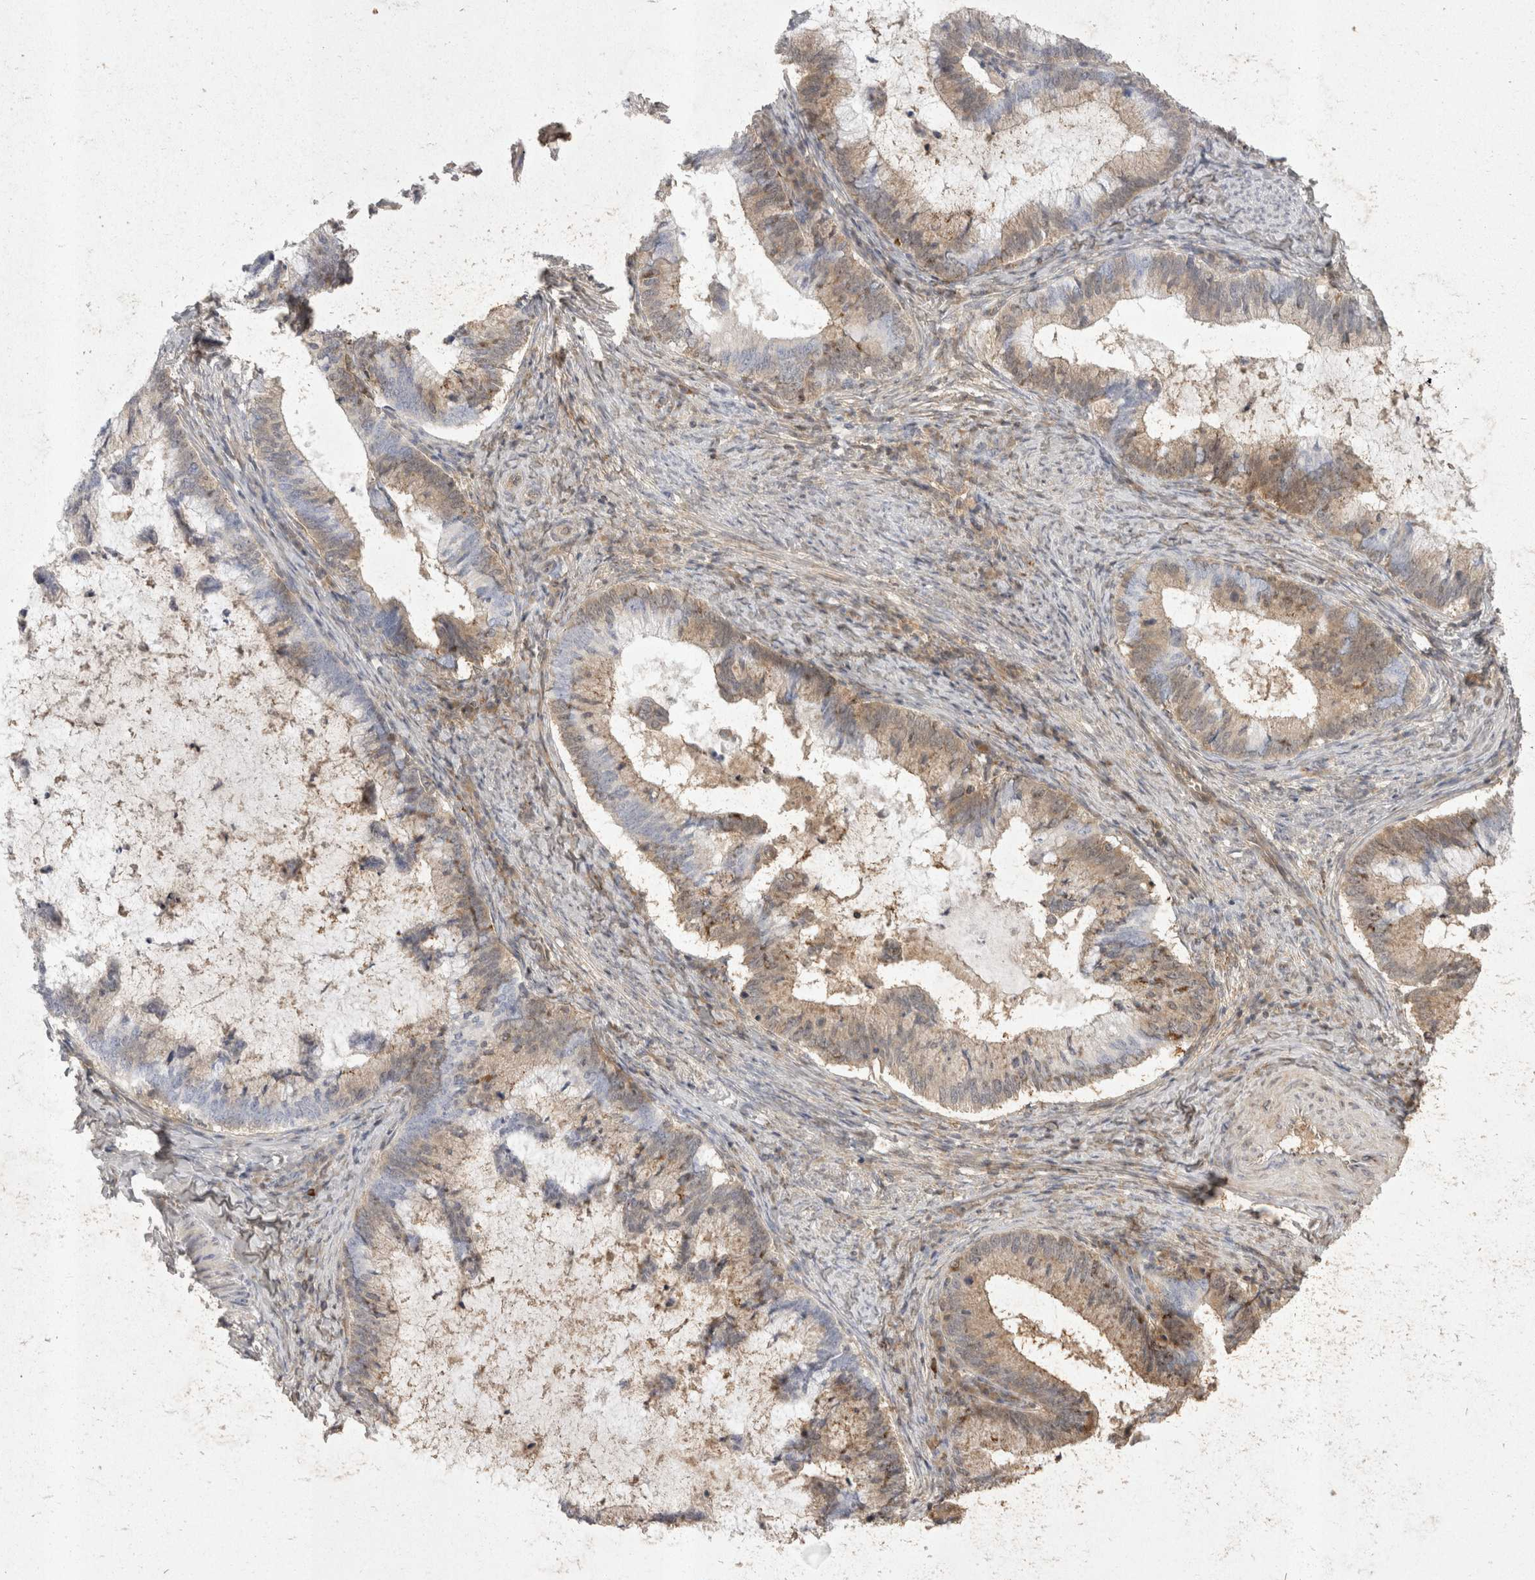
{"staining": {"intensity": "weak", "quantity": ">75%", "location": "cytoplasmic/membranous"}, "tissue": "cervical cancer", "cell_type": "Tumor cells", "image_type": "cancer", "snomed": [{"axis": "morphology", "description": "Adenocarcinoma, NOS"}, {"axis": "topography", "description": "Cervix"}], "caption": "About >75% of tumor cells in cervical adenocarcinoma demonstrate weak cytoplasmic/membranous protein staining as visualized by brown immunohistochemical staining.", "gene": "EIF4G3", "patient": {"sex": "female", "age": 36}}